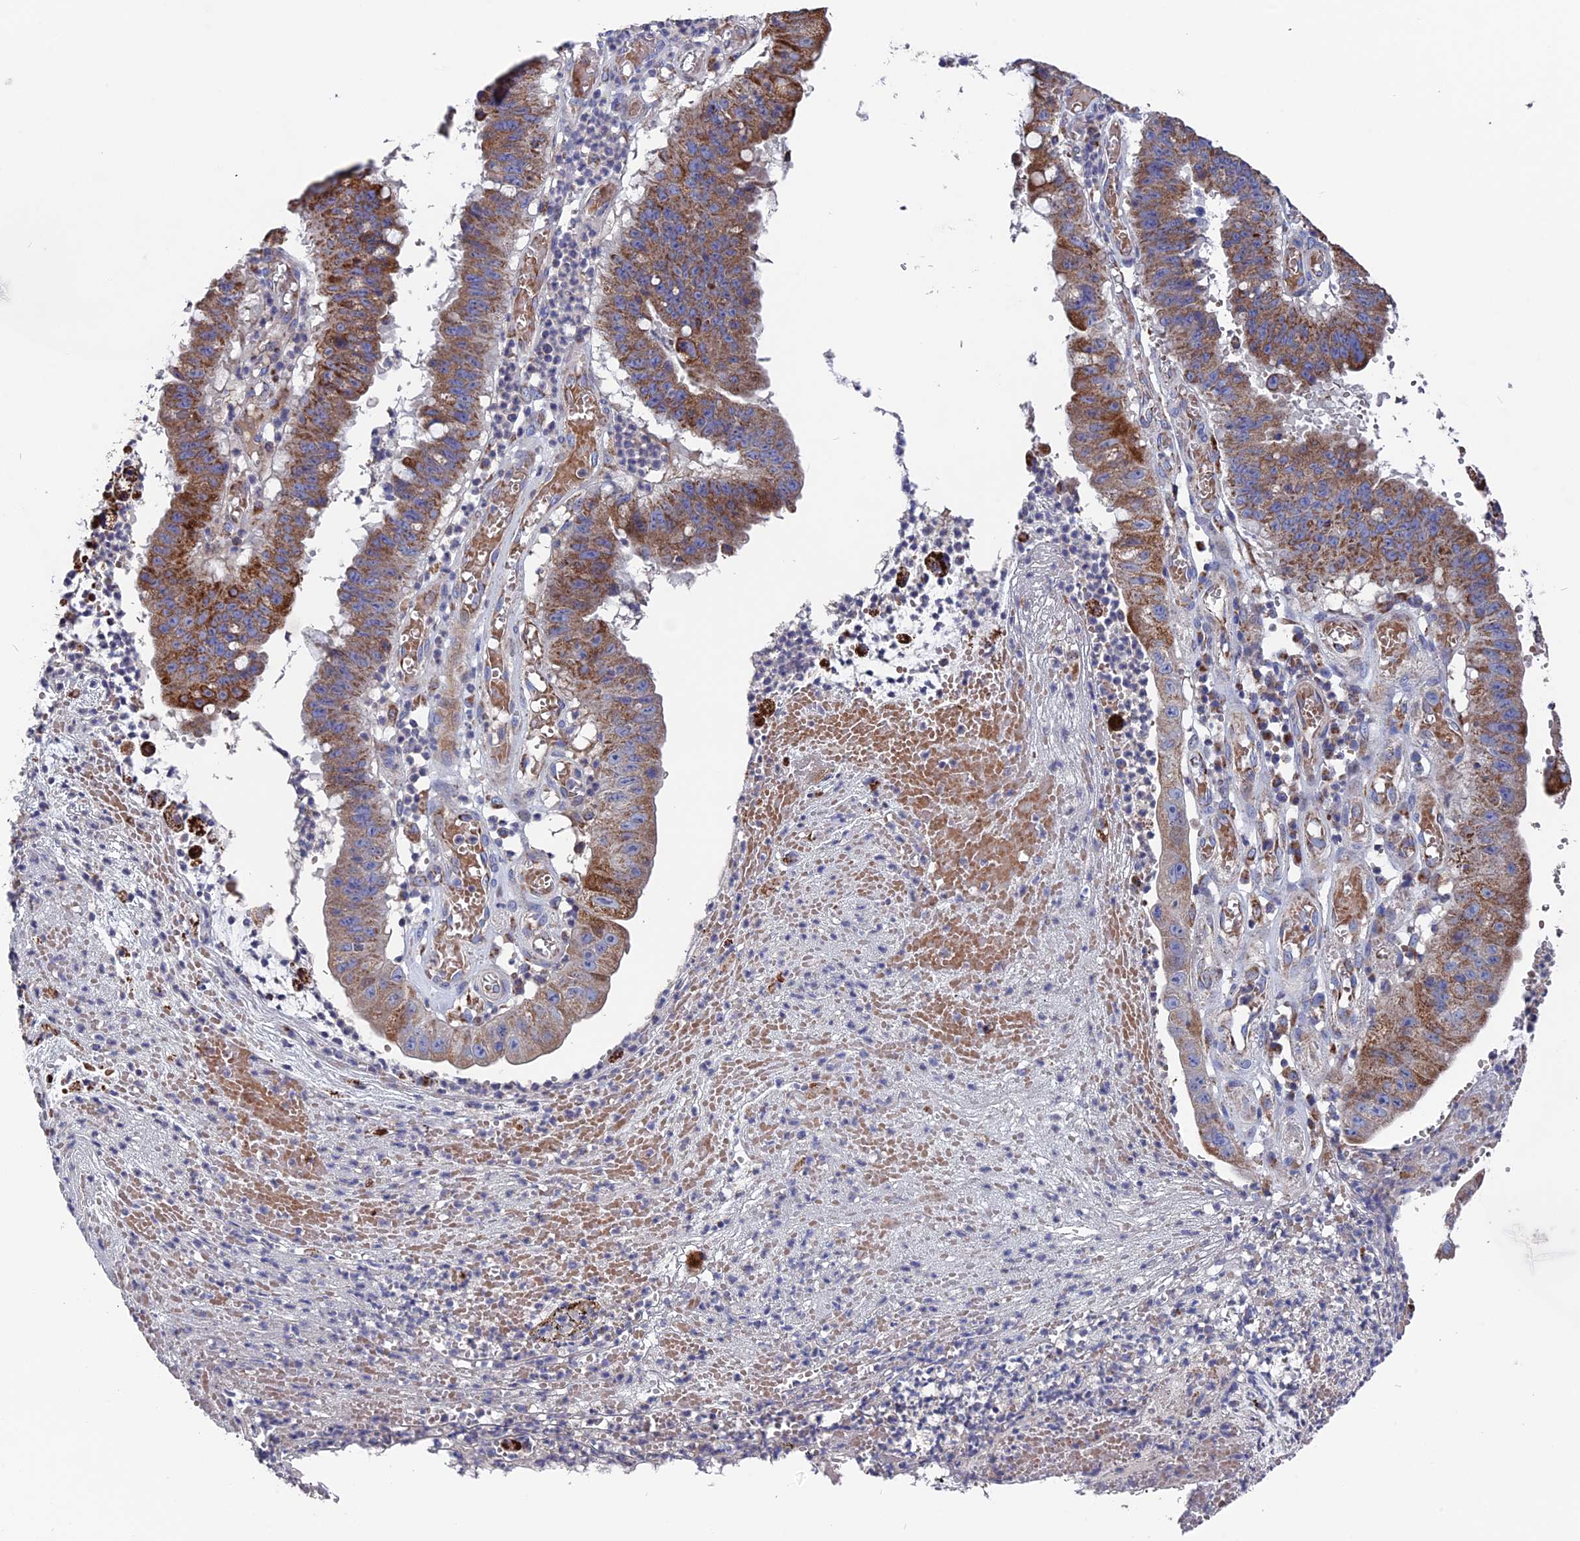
{"staining": {"intensity": "moderate", "quantity": ">75%", "location": "cytoplasmic/membranous"}, "tissue": "stomach cancer", "cell_type": "Tumor cells", "image_type": "cancer", "snomed": [{"axis": "morphology", "description": "Adenocarcinoma, NOS"}, {"axis": "topography", "description": "Stomach"}], "caption": "Immunohistochemical staining of human stomach cancer displays moderate cytoplasmic/membranous protein staining in about >75% of tumor cells.", "gene": "TGFA", "patient": {"sex": "male", "age": 59}}